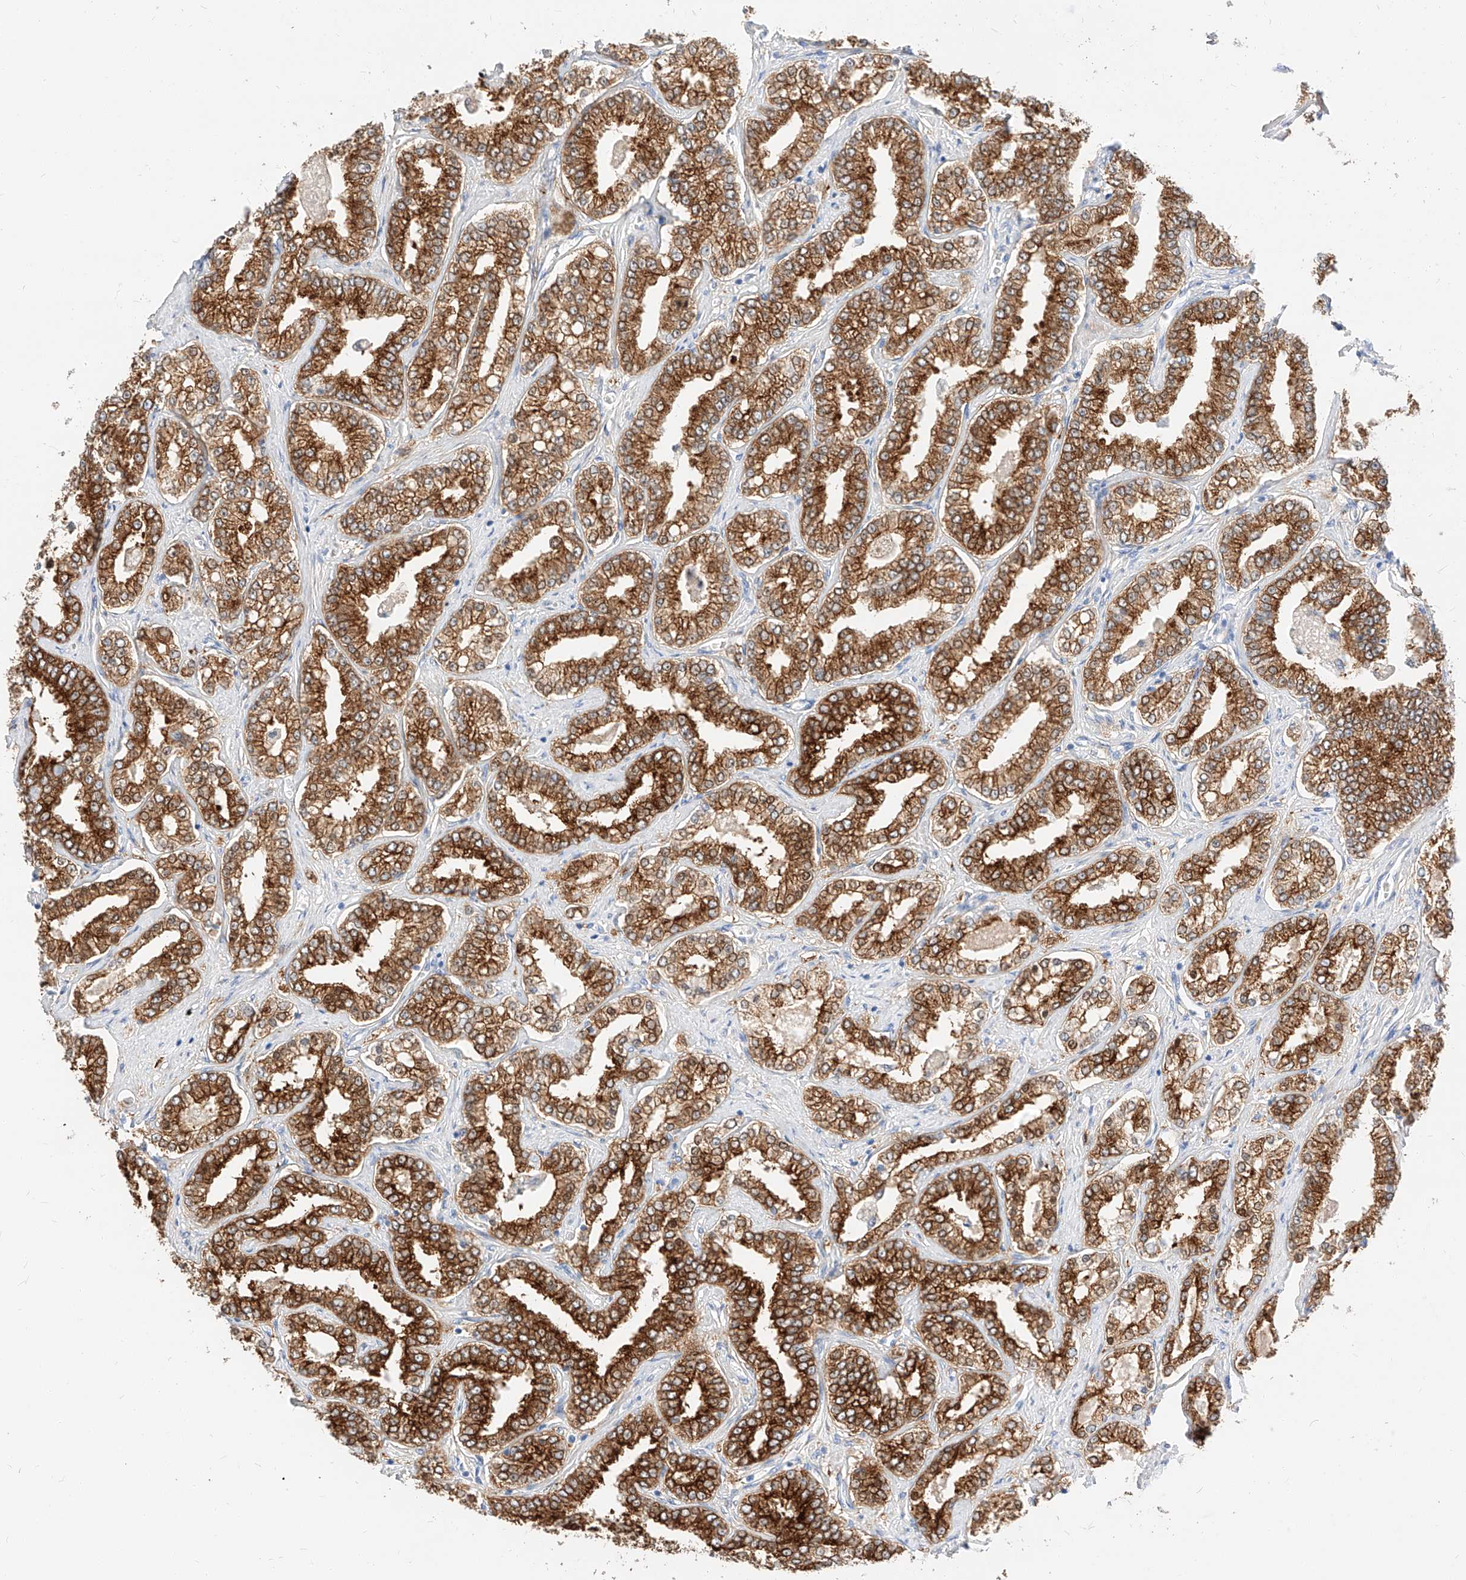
{"staining": {"intensity": "strong", "quantity": ">75%", "location": "cytoplasmic/membranous"}, "tissue": "prostate cancer", "cell_type": "Tumor cells", "image_type": "cancer", "snomed": [{"axis": "morphology", "description": "Normal tissue, NOS"}, {"axis": "morphology", "description": "Adenocarcinoma, High grade"}, {"axis": "topography", "description": "Prostate"}], "caption": "Tumor cells reveal strong cytoplasmic/membranous staining in about >75% of cells in prostate adenocarcinoma (high-grade).", "gene": "MAP7", "patient": {"sex": "male", "age": 83}}